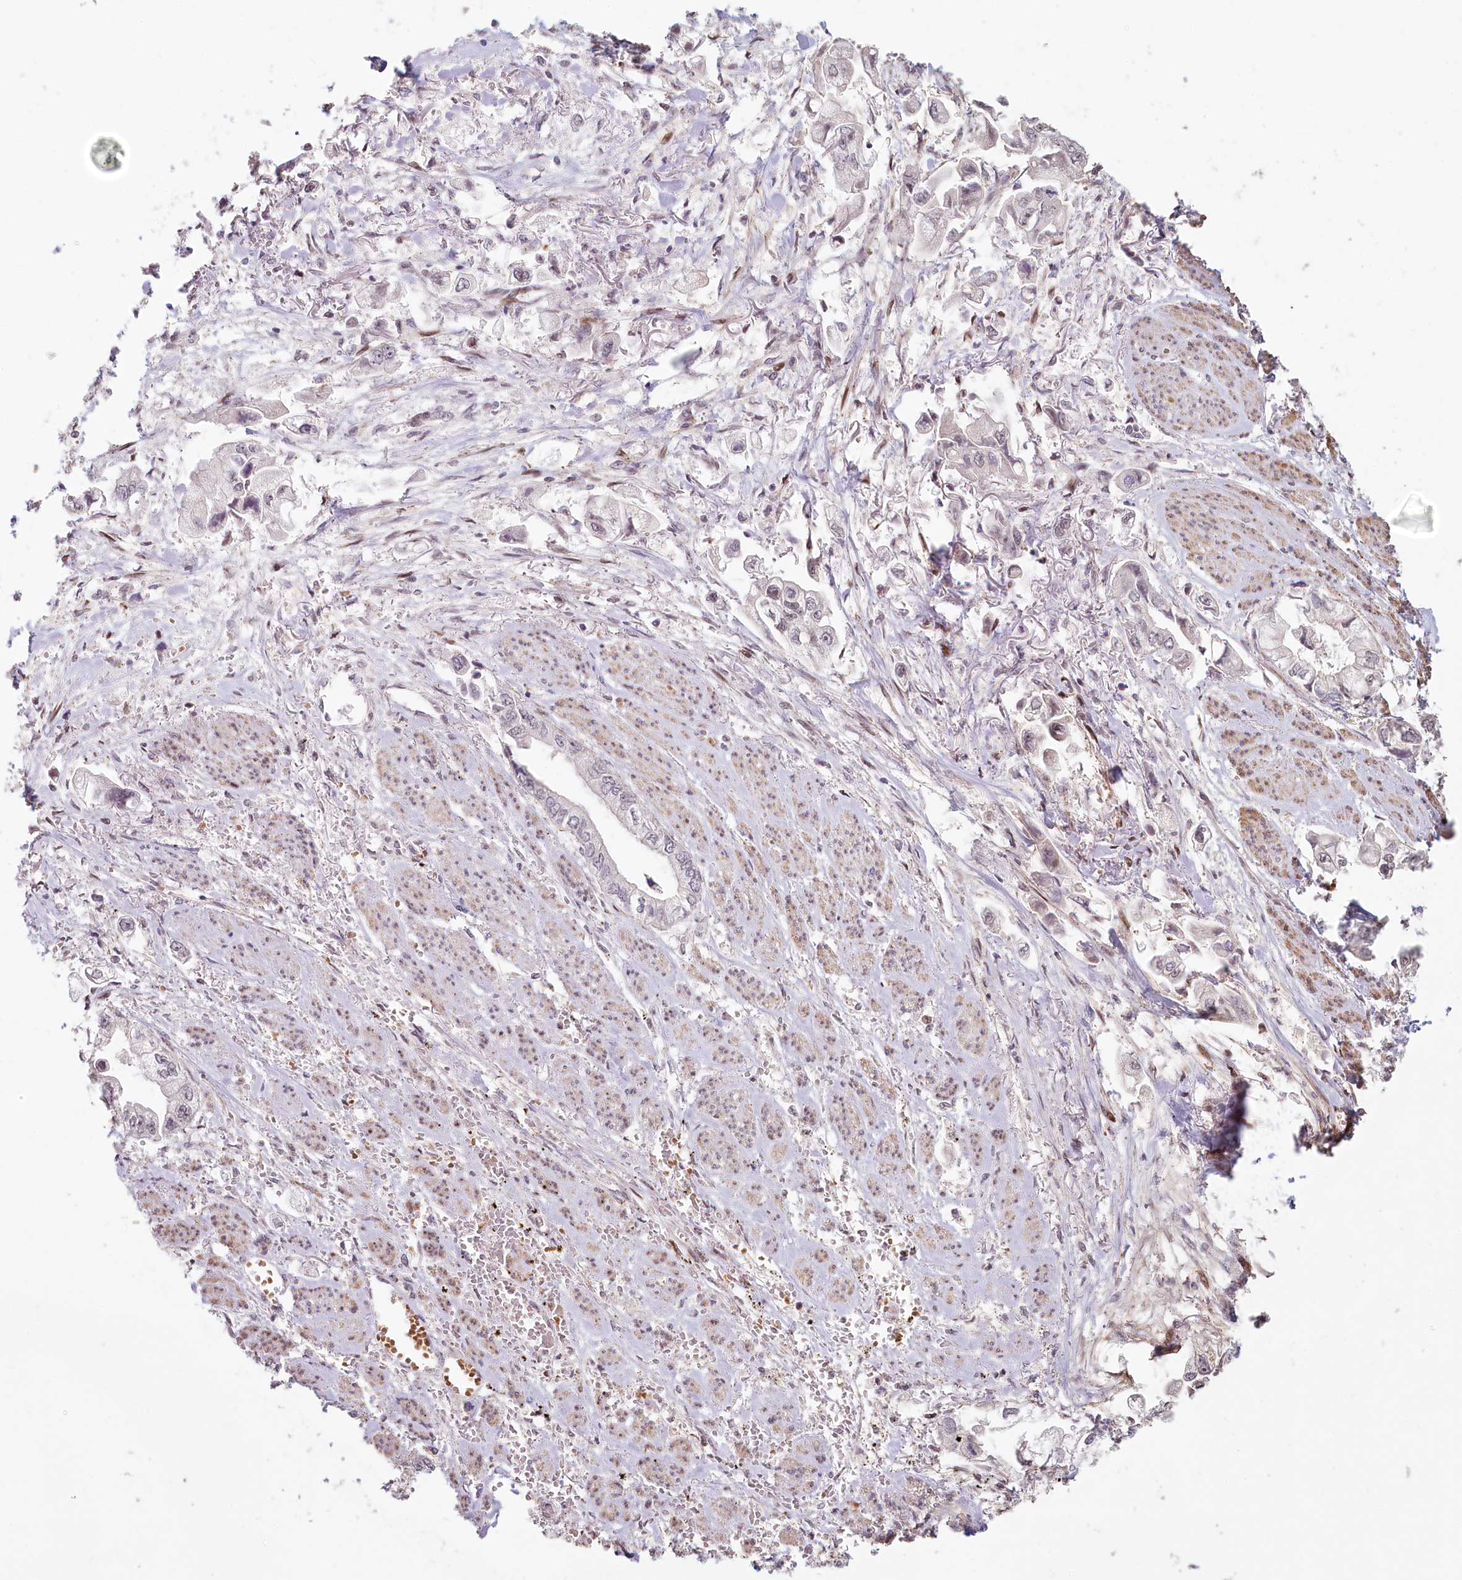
{"staining": {"intensity": "negative", "quantity": "none", "location": "none"}, "tissue": "stomach cancer", "cell_type": "Tumor cells", "image_type": "cancer", "snomed": [{"axis": "morphology", "description": "Adenocarcinoma, NOS"}, {"axis": "topography", "description": "Stomach"}], "caption": "Protein analysis of stomach cancer displays no significant staining in tumor cells. Brightfield microscopy of immunohistochemistry stained with DAB (3,3'-diaminobenzidine) (brown) and hematoxylin (blue), captured at high magnification.", "gene": "FAM204A", "patient": {"sex": "male", "age": 62}}